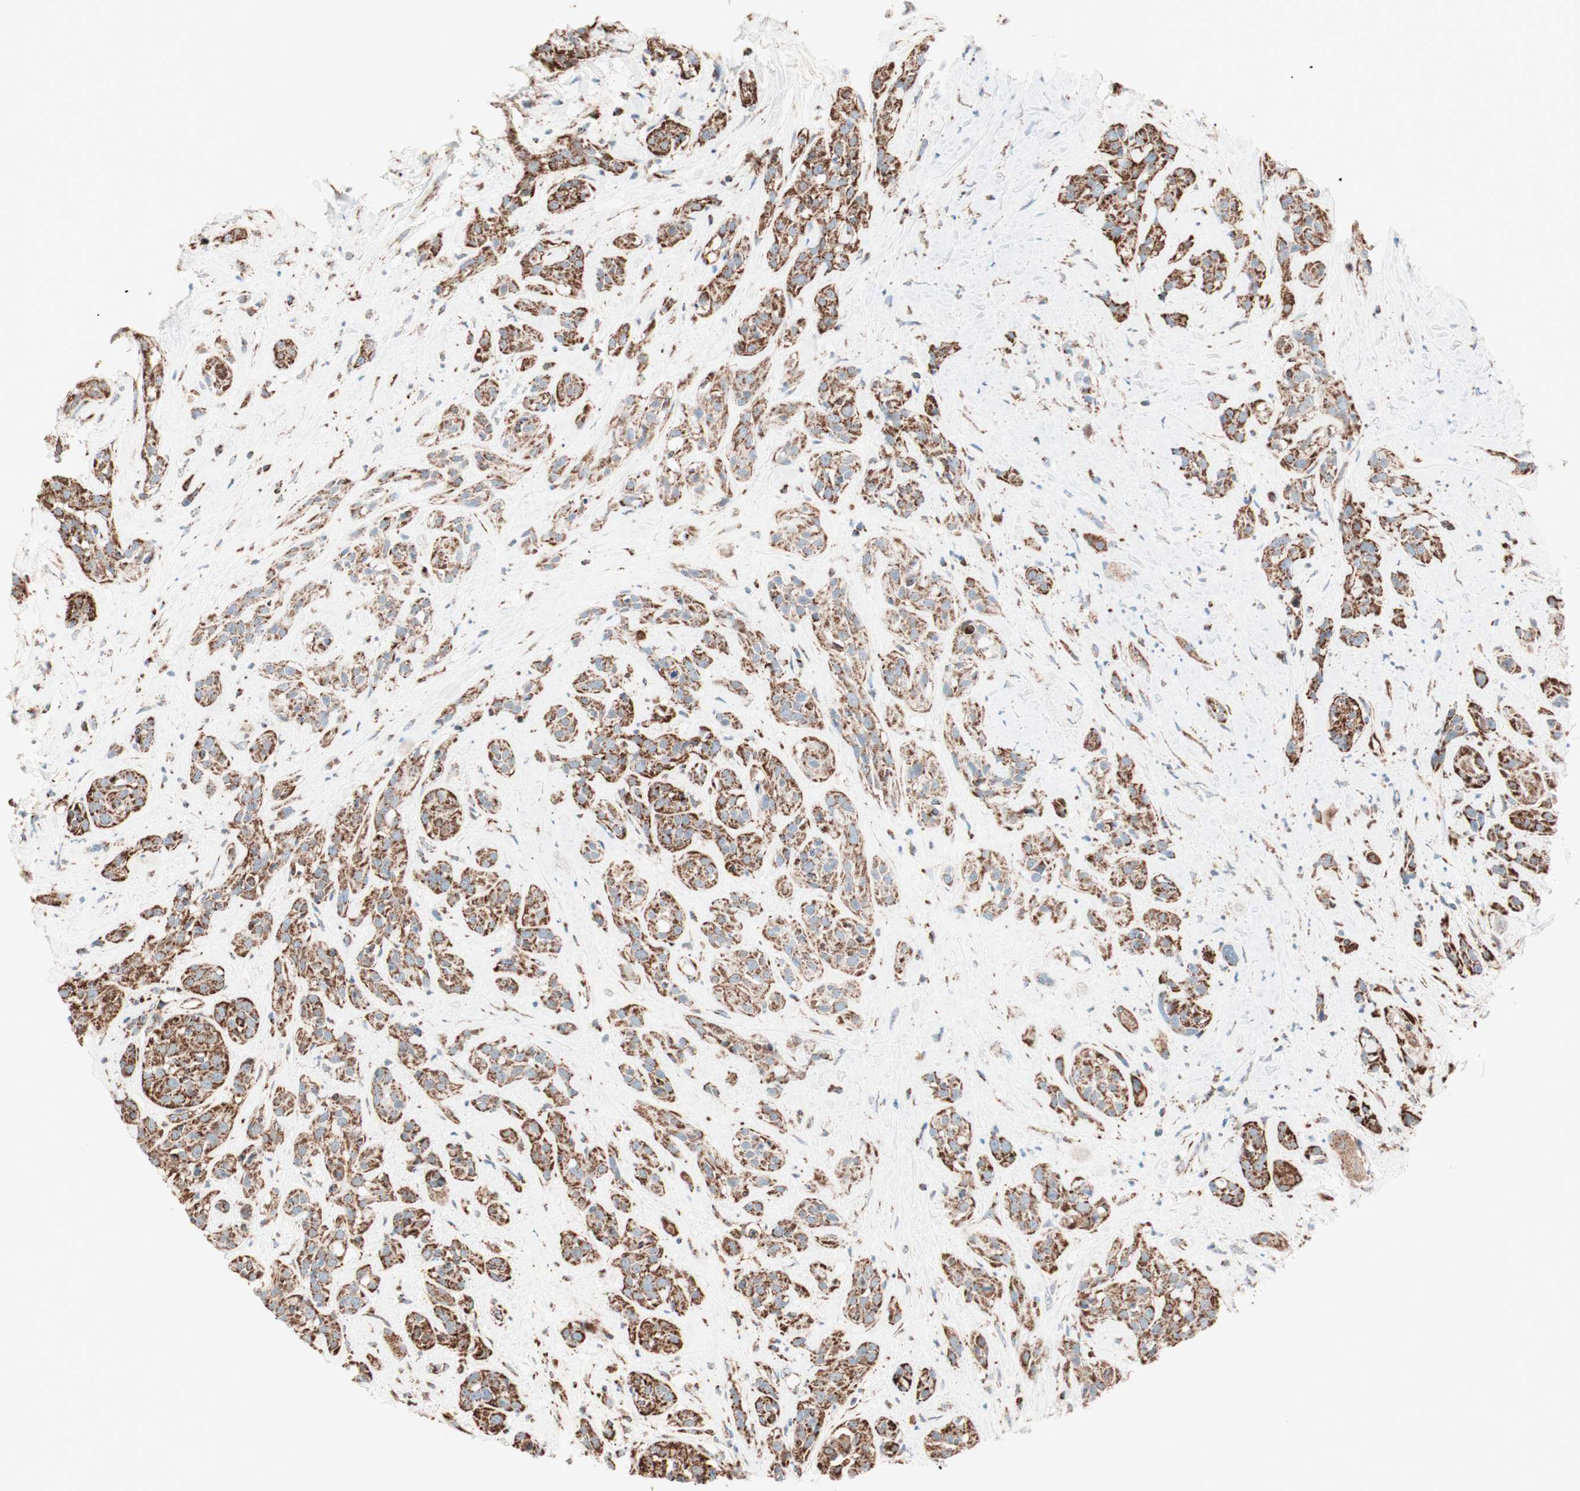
{"staining": {"intensity": "strong", "quantity": ">75%", "location": "cytoplasmic/membranous"}, "tissue": "head and neck cancer", "cell_type": "Tumor cells", "image_type": "cancer", "snomed": [{"axis": "morphology", "description": "Squamous cell carcinoma, NOS"}, {"axis": "topography", "description": "Head-Neck"}], "caption": "An image of human squamous cell carcinoma (head and neck) stained for a protein demonstrates strong cytoplasmic/membranous brown staining in tumor cells.", "gene": "TOMM22", "patient": {"sex": "male", "age": 62}}